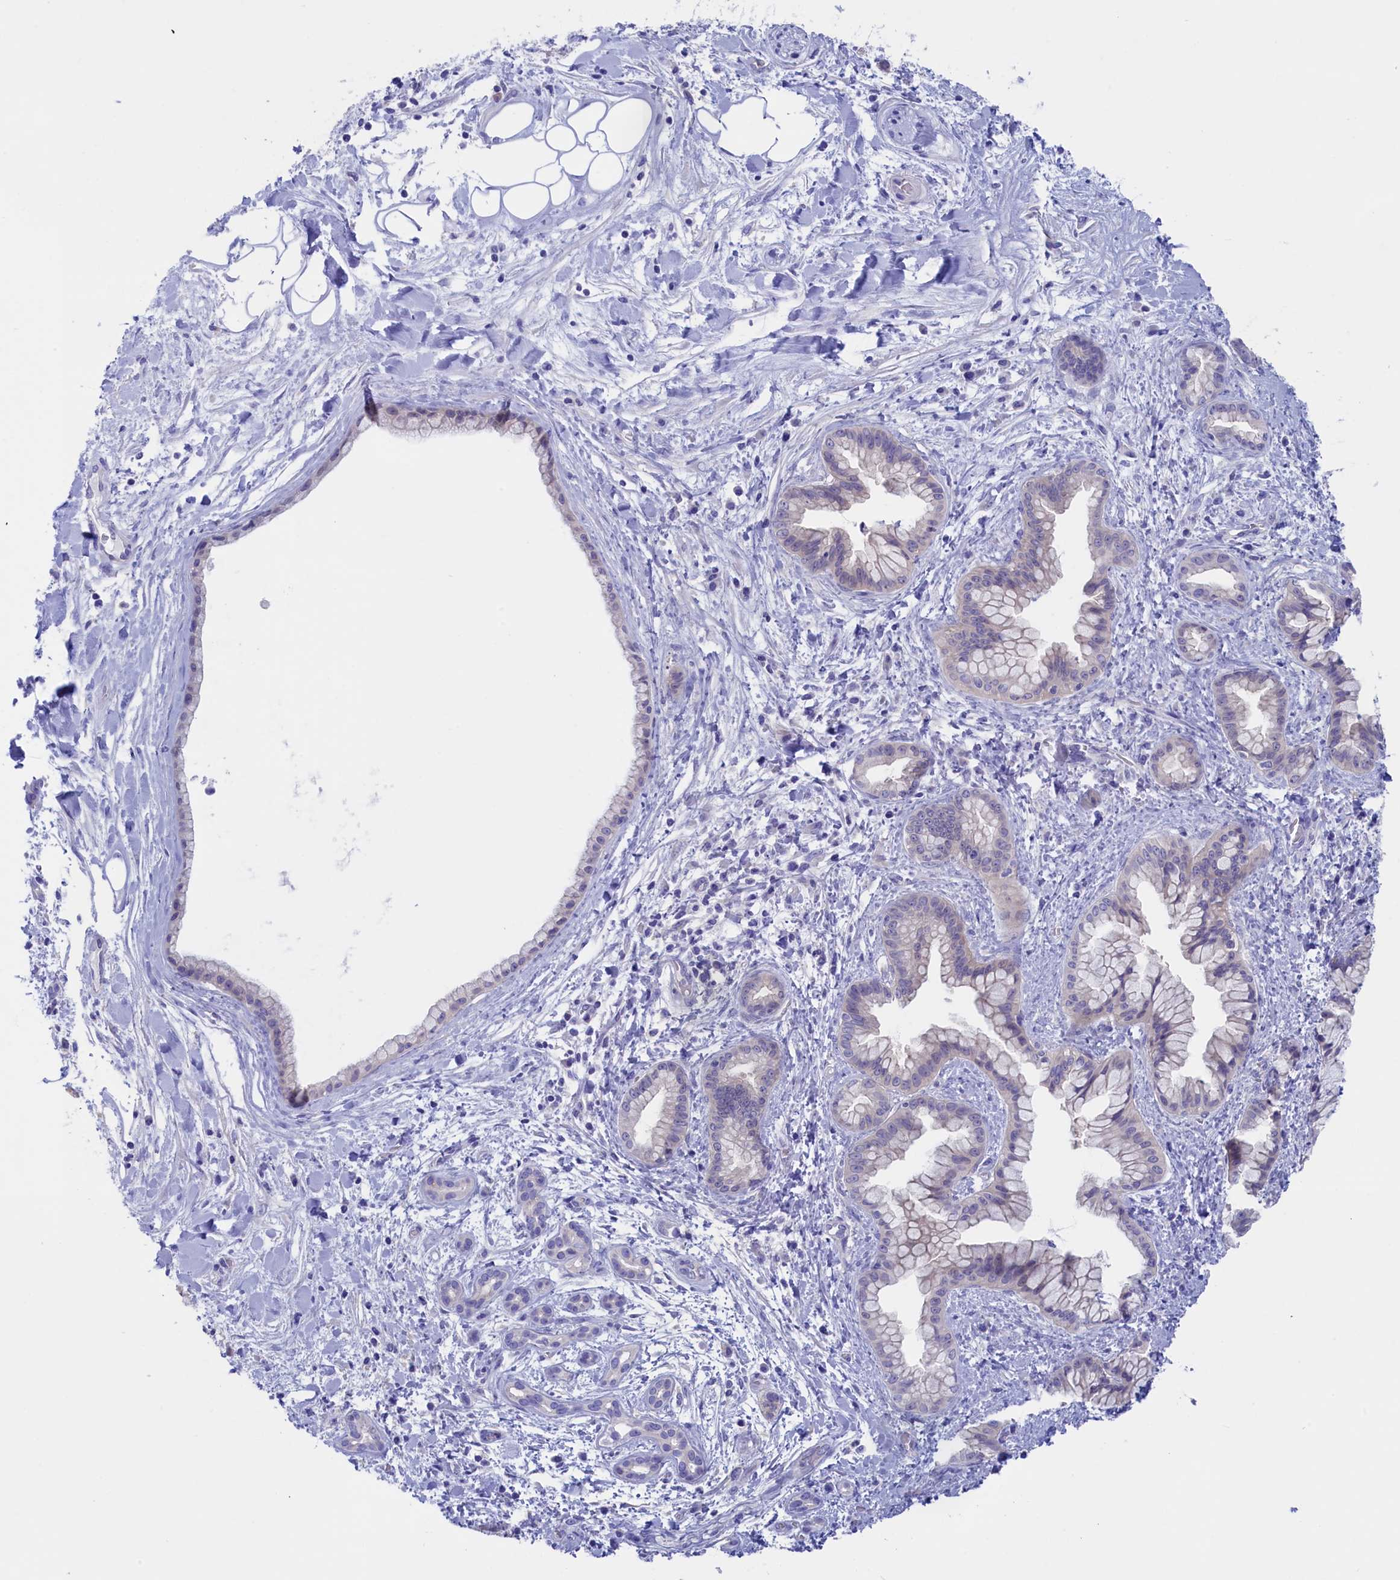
{"staining": {"intensity": "negative", "quantity": "none", "location": "none"}, "tissue": "pancreatic cancer", "cell_type": "Tumor cells", "image_type": "cancer", "snomed": [{"axis": "morphology", "description": "Adenocarcinoma, NOS"}, {"axis": "topography", "description": "Pancreas"}], "caption": "Pancreatic cancer (adenocarcinoma) was stained to show a protein in brown. There is no significant positivity in tumor cells.", "gene": "VPS35L", "patient": {"sex": "female", "age": 78}}